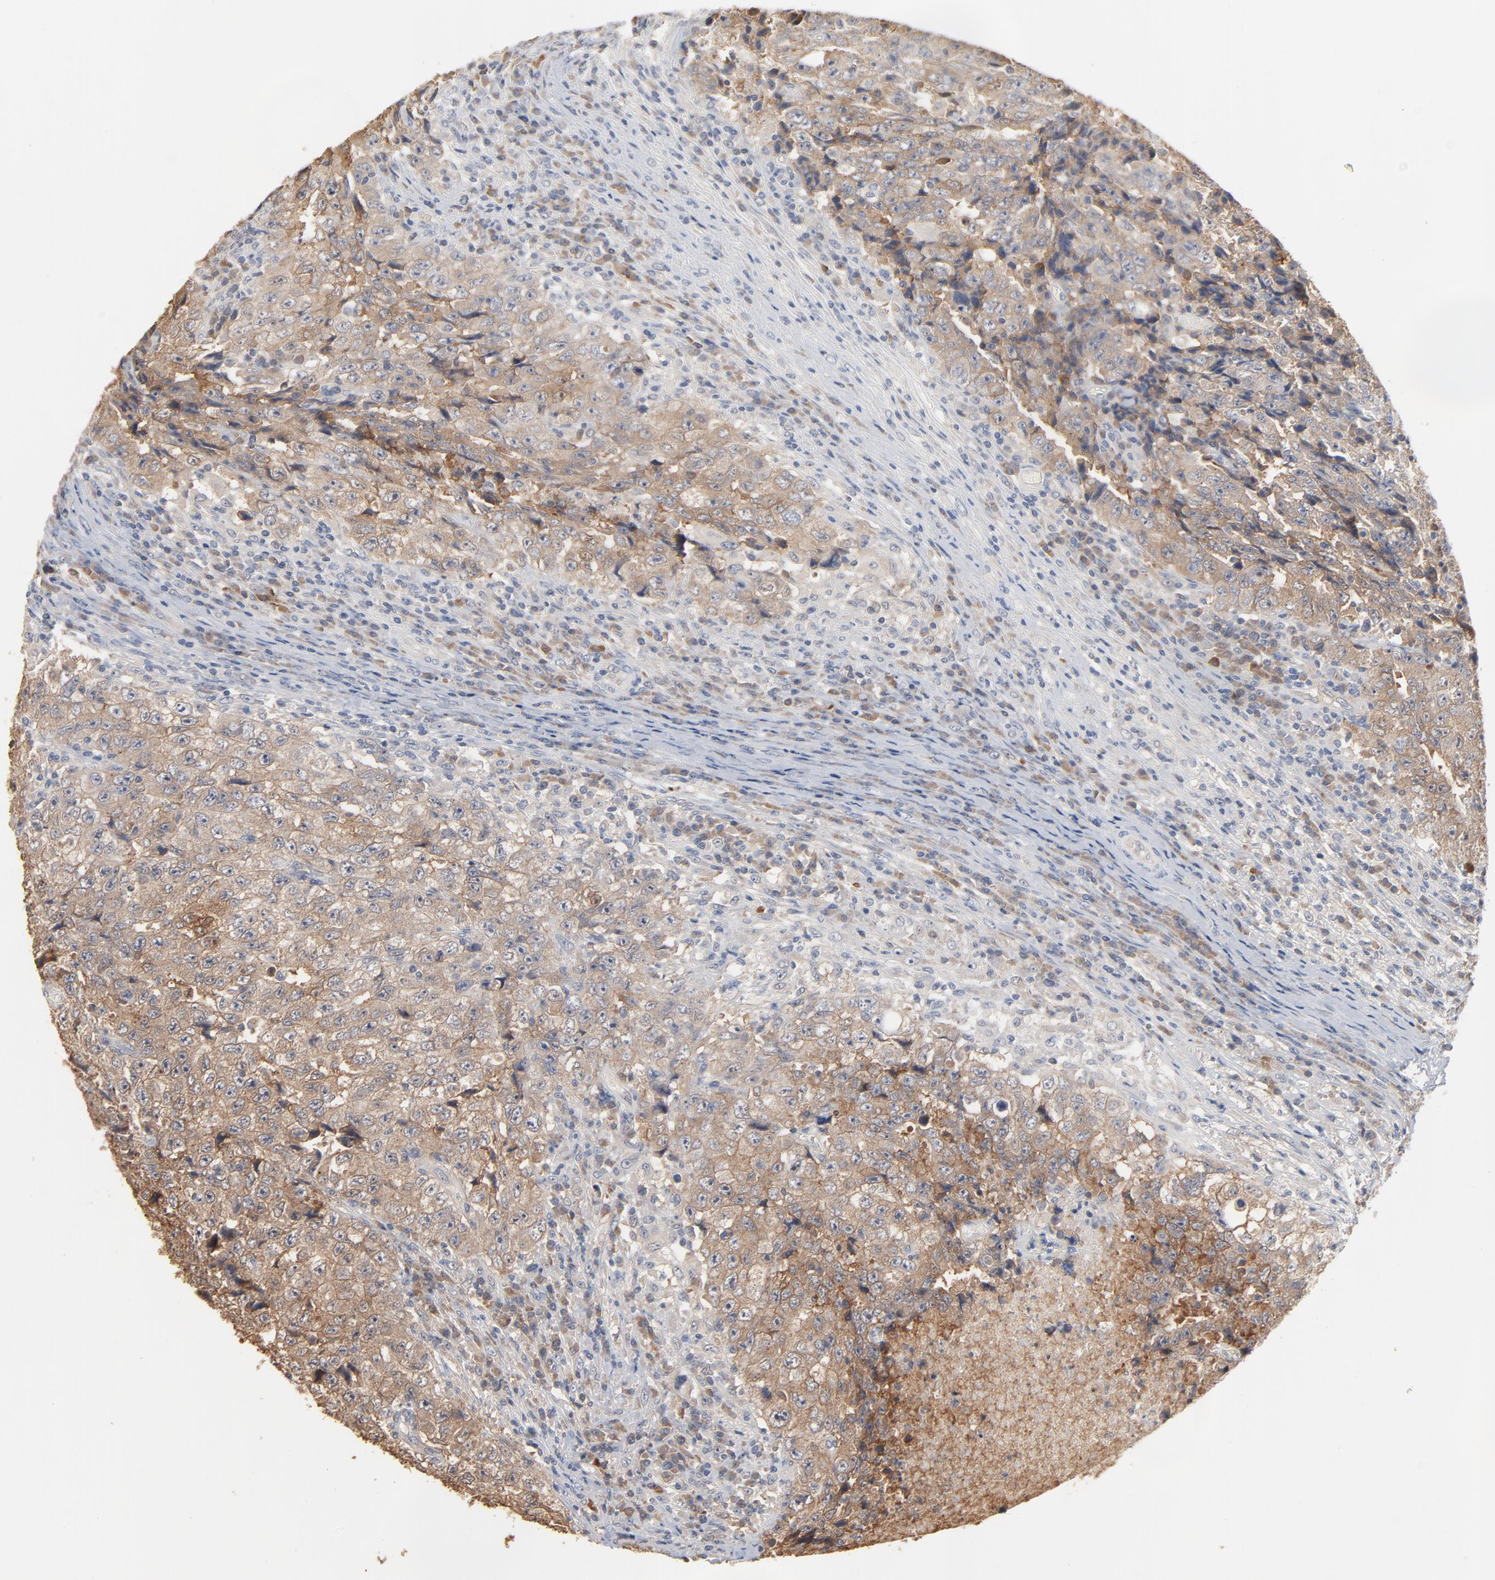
{"staining": {"intensity": "weak", "quantity": ">75%", "location": "cytoplasmic/membranous"}, "tissue": "testis cancer", "cell_type": "Tumor cells", "image_type": "cancer", "snomed": [{"axis": "morphology", "description": "Necrosis, NOS"}, {"axis": "morphology", "description": "Carcinoma, Embryonal, NOS"}, {"axis": "topography", "description": "Testis"}], "caption": "This micrograph demonstrates testis embryonal carcinoma stained with IHC to label a protein in brown. The cytoplasmic/membranous of tumor cells show weak positivity for the protein. Nuclei are counter-stained blue.", "gene": "EPCAM", "patient": {"sex": "male", "age": 19}}